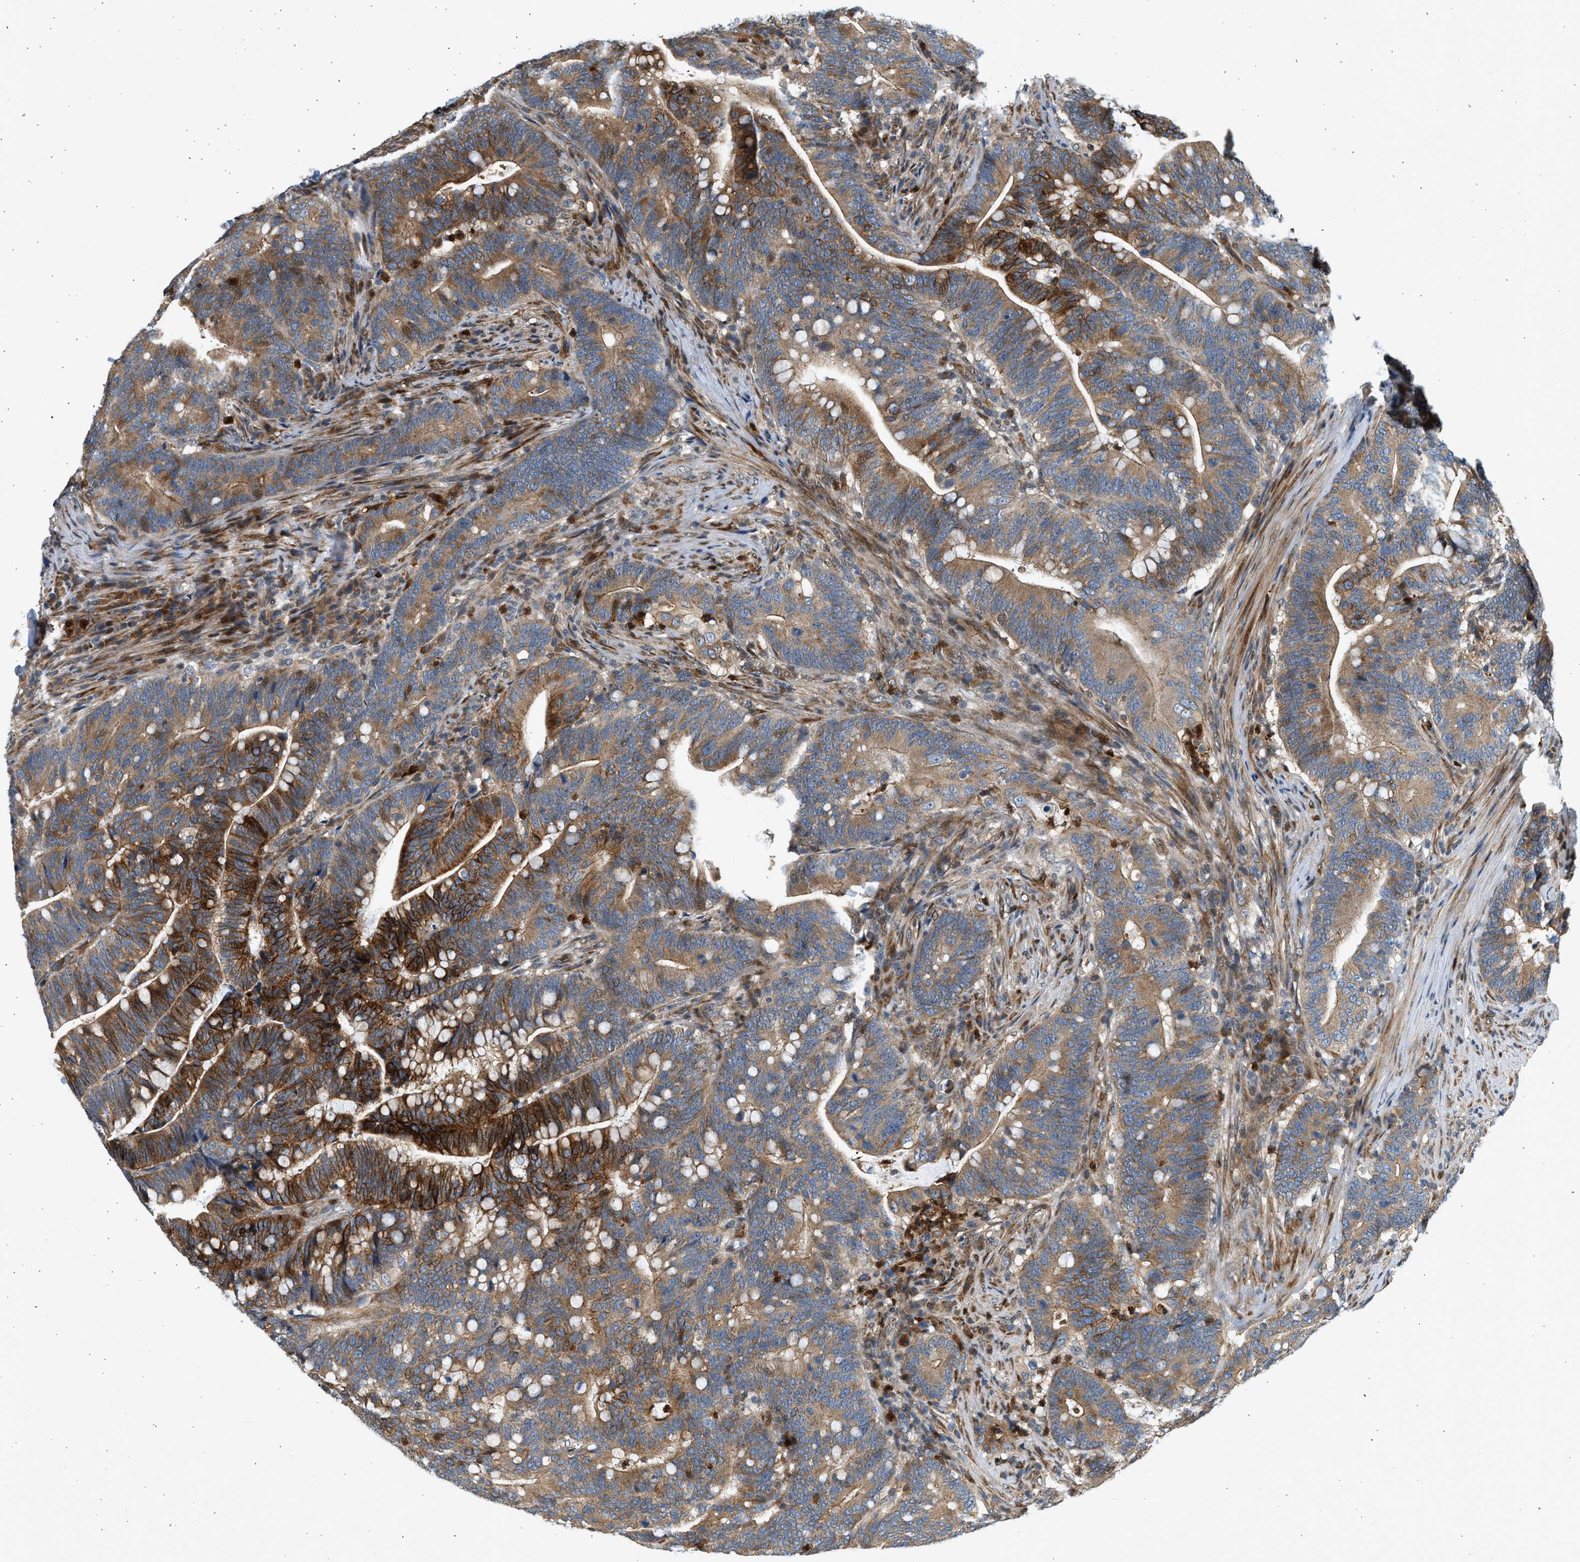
{"staining": {"intensity": "moderate", "quantity": ">75%", "location": "cytoplasmic/membranous"}, "tissue": "colorectal cancer", "cell_type": "Tumor cells", "image_type": "cancer", "snomed": [{"axis": "morphology", "description": "Normal tissue, NOS"}, {"axis": "morphology", "description": "Adenocarcinoma, NOS"}, {"axis": "topography", "description": "Colon"}], "caption": "A micrograph of colorectal adenocarcinoma stained for a protein displays moderate cytoplasmic/membranous brown staining in tumor cells.", "gene": "NRSN2", "patient": {"sex": "female", "age": 66}}